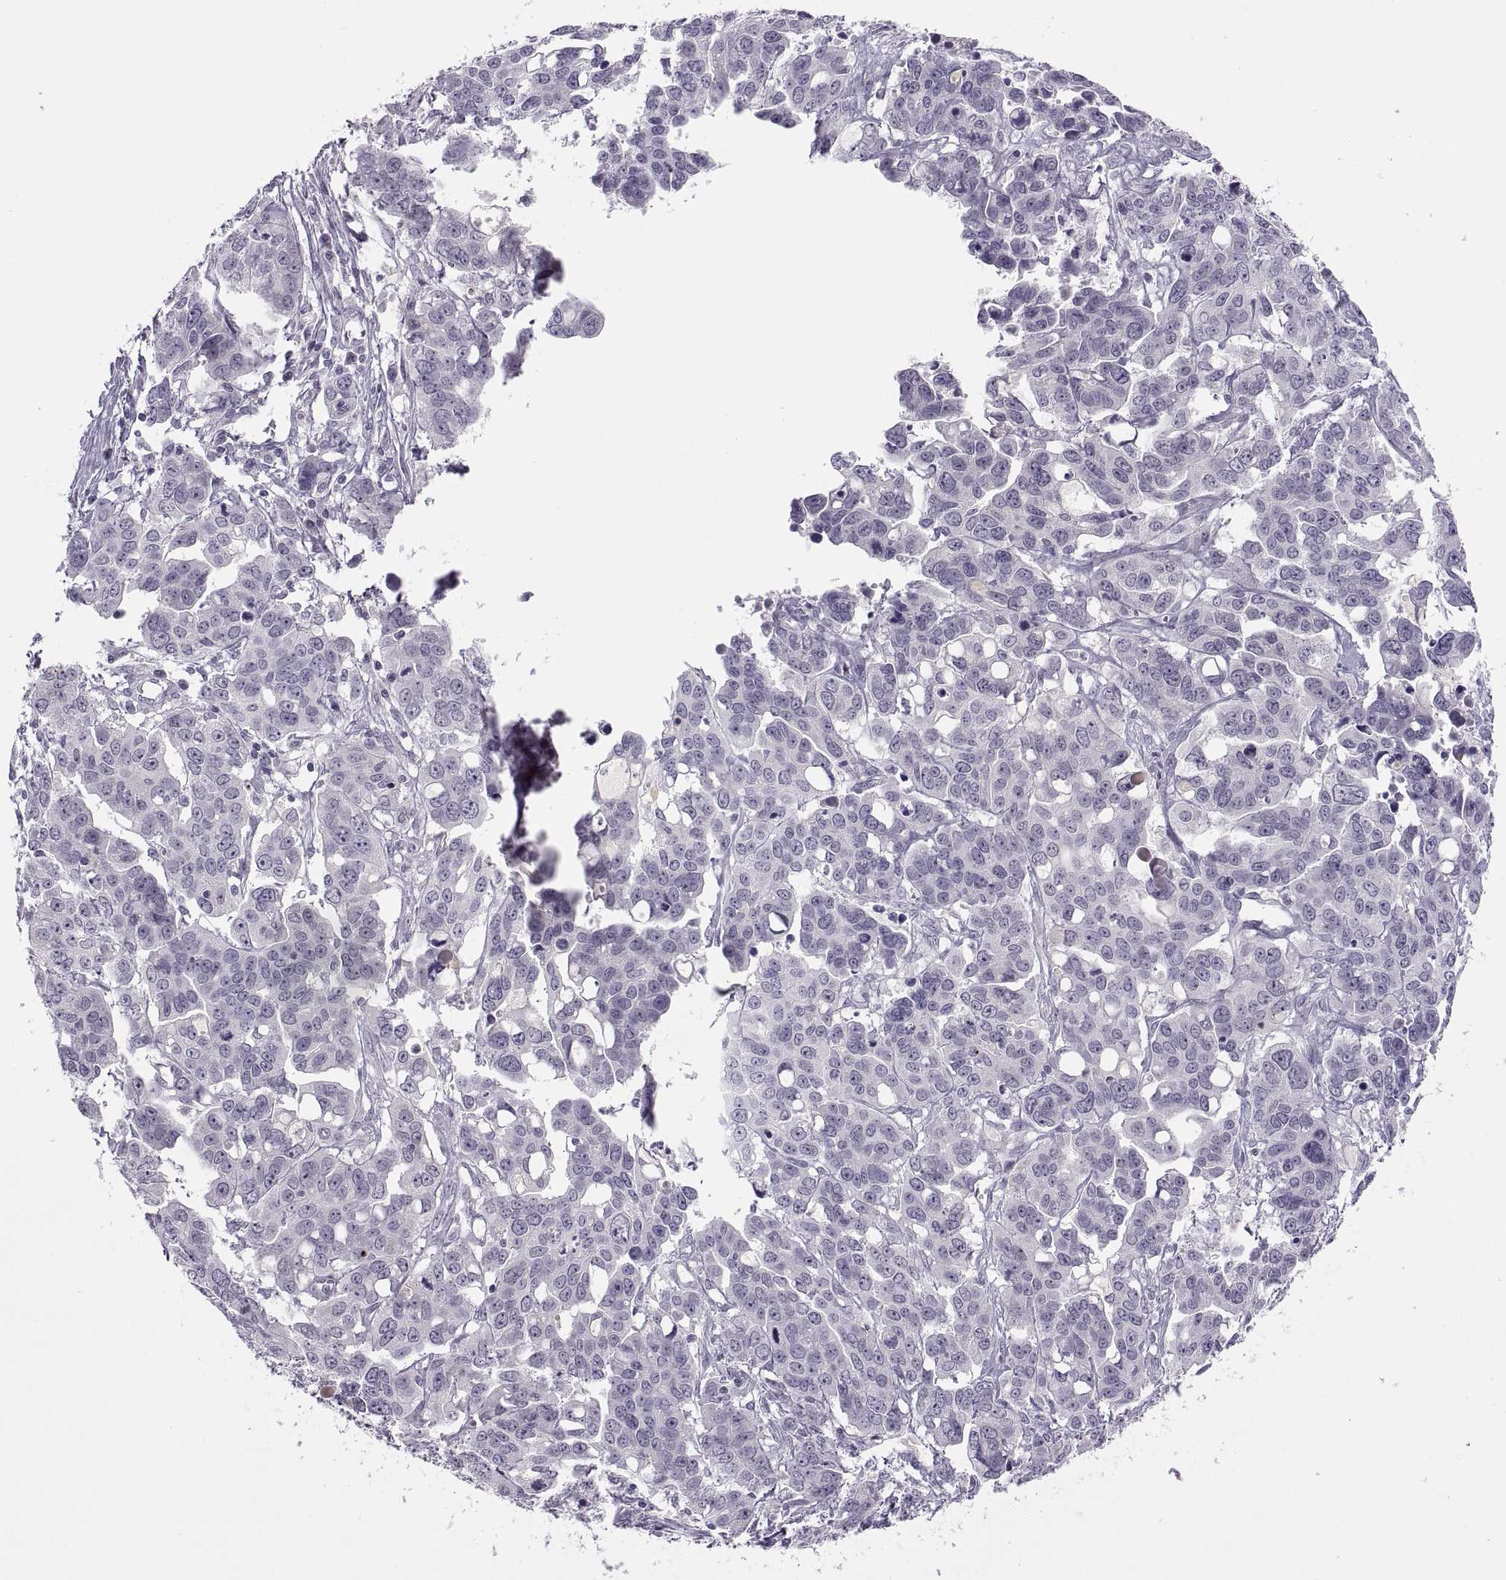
{"staining": {"intensity": "negative", "quantity": "none", "location": "none"}, "tissue": "ovarian cancer", "cell_type": "Tumor cells", "image_type": "cancer", "snomed": [{"axis": "morphology", "description": "Carcinoma, endometroid"}, {"axis": "topography", "description": "Ovary"}], "caption": "Tumor cells show no significant protein staining in endometroid carcinoma (ovarian).", "gene": "CHCT1", "patient": {"sex": "female", "age": 78}}